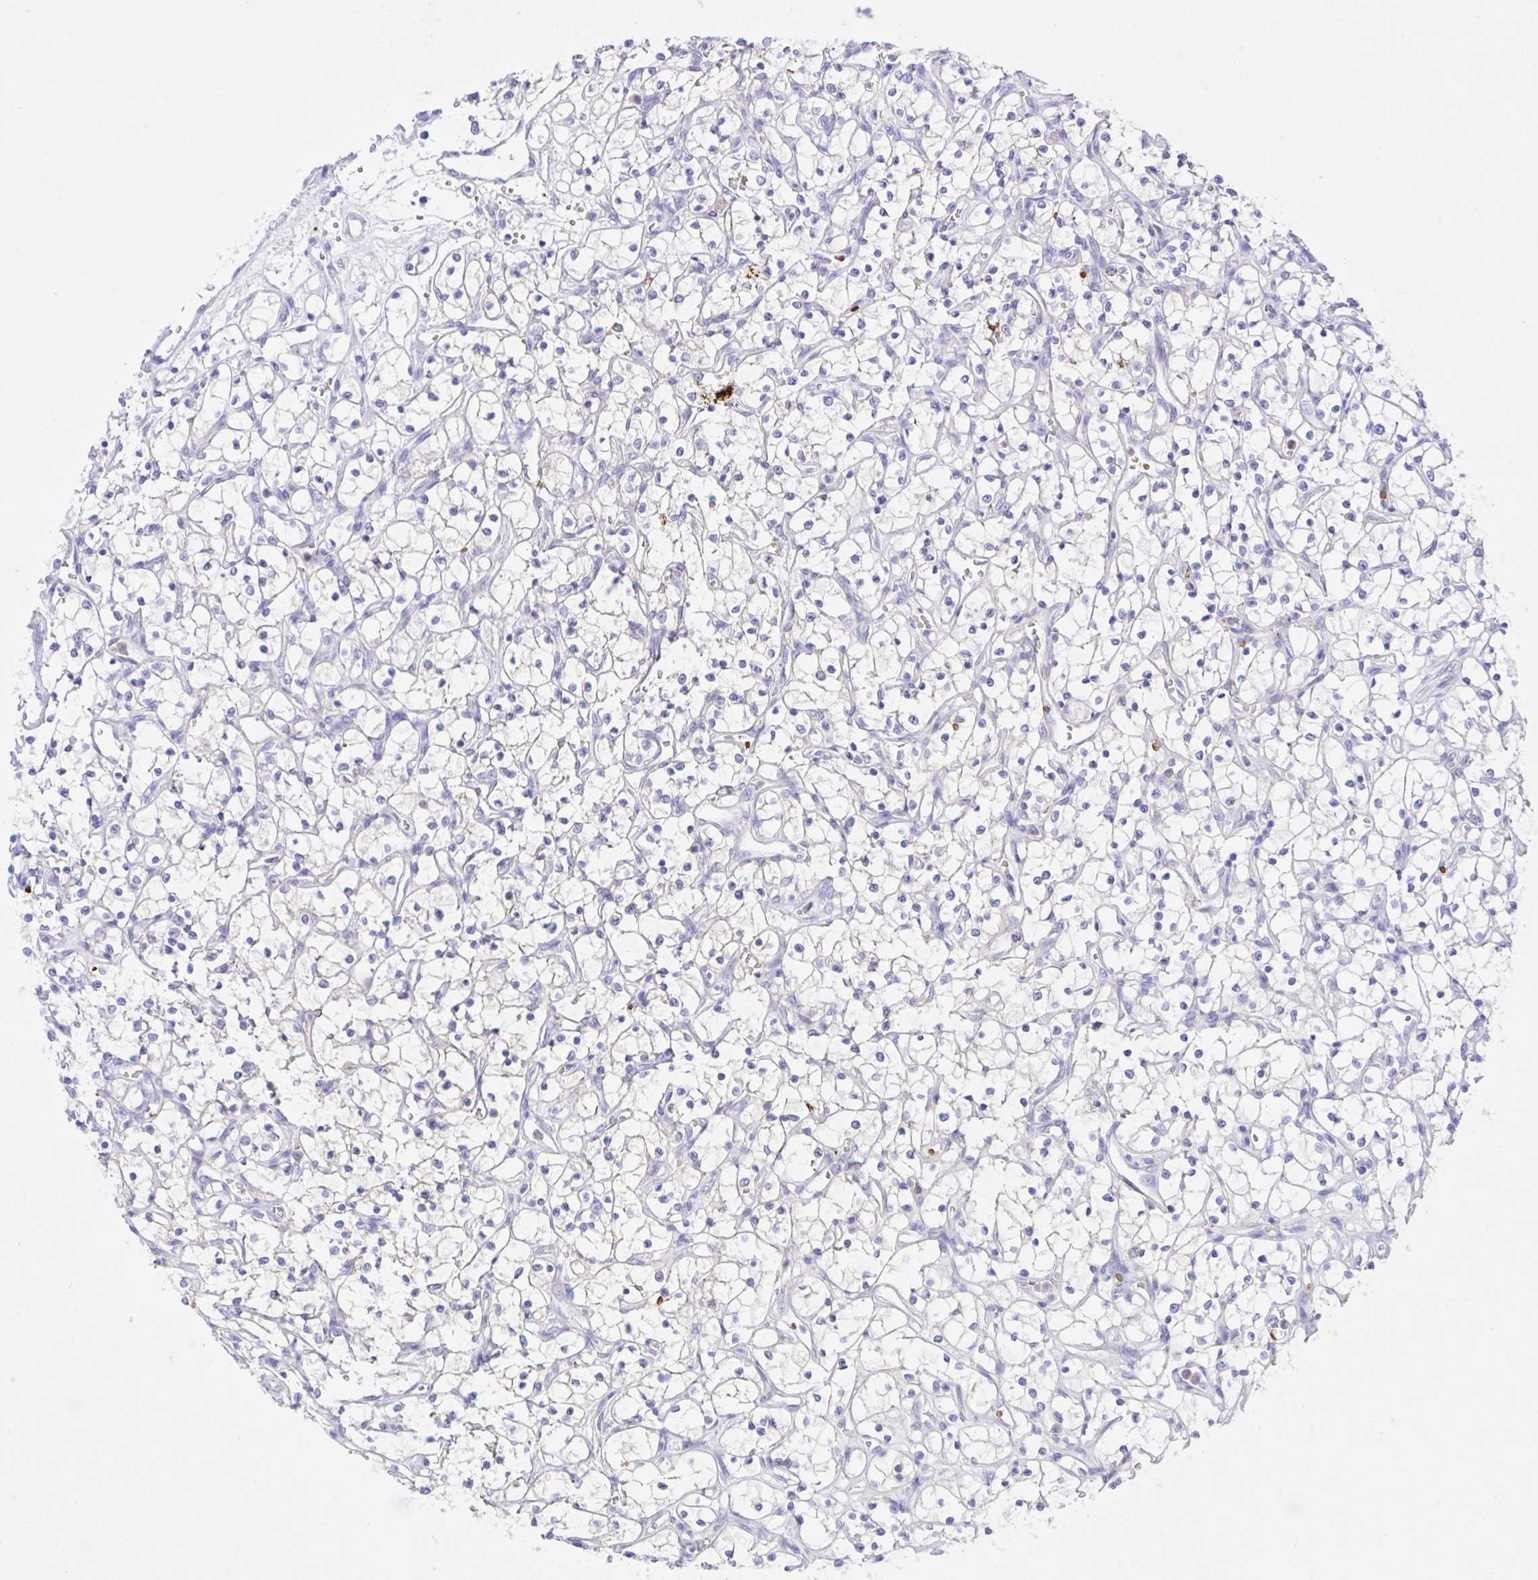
{"staining": {"intensity": "negative", "quantity": "none", "location": "none"}, "tissue": "renal cancer", "cell_type": "Tumor cells", "image_type": "cancer", "snomed": [{"axis": "morphology", "description": "Adenocarcinoma, NOS"}, {"axis": "topography", "description": "Kidney"}], "caption": "The image exhibits no significant expression in tumor cells of renal cancer (adenocarcinoma). The staining was performed using DAB (3,3'-diaminobenzidine) to visualize the protein expression in brown, while the nuclei were stained in blue with hematoxylin (Magnification: 20x).", "gene": "ZNF221", "patient": {"sex": "female", "age": 69}}